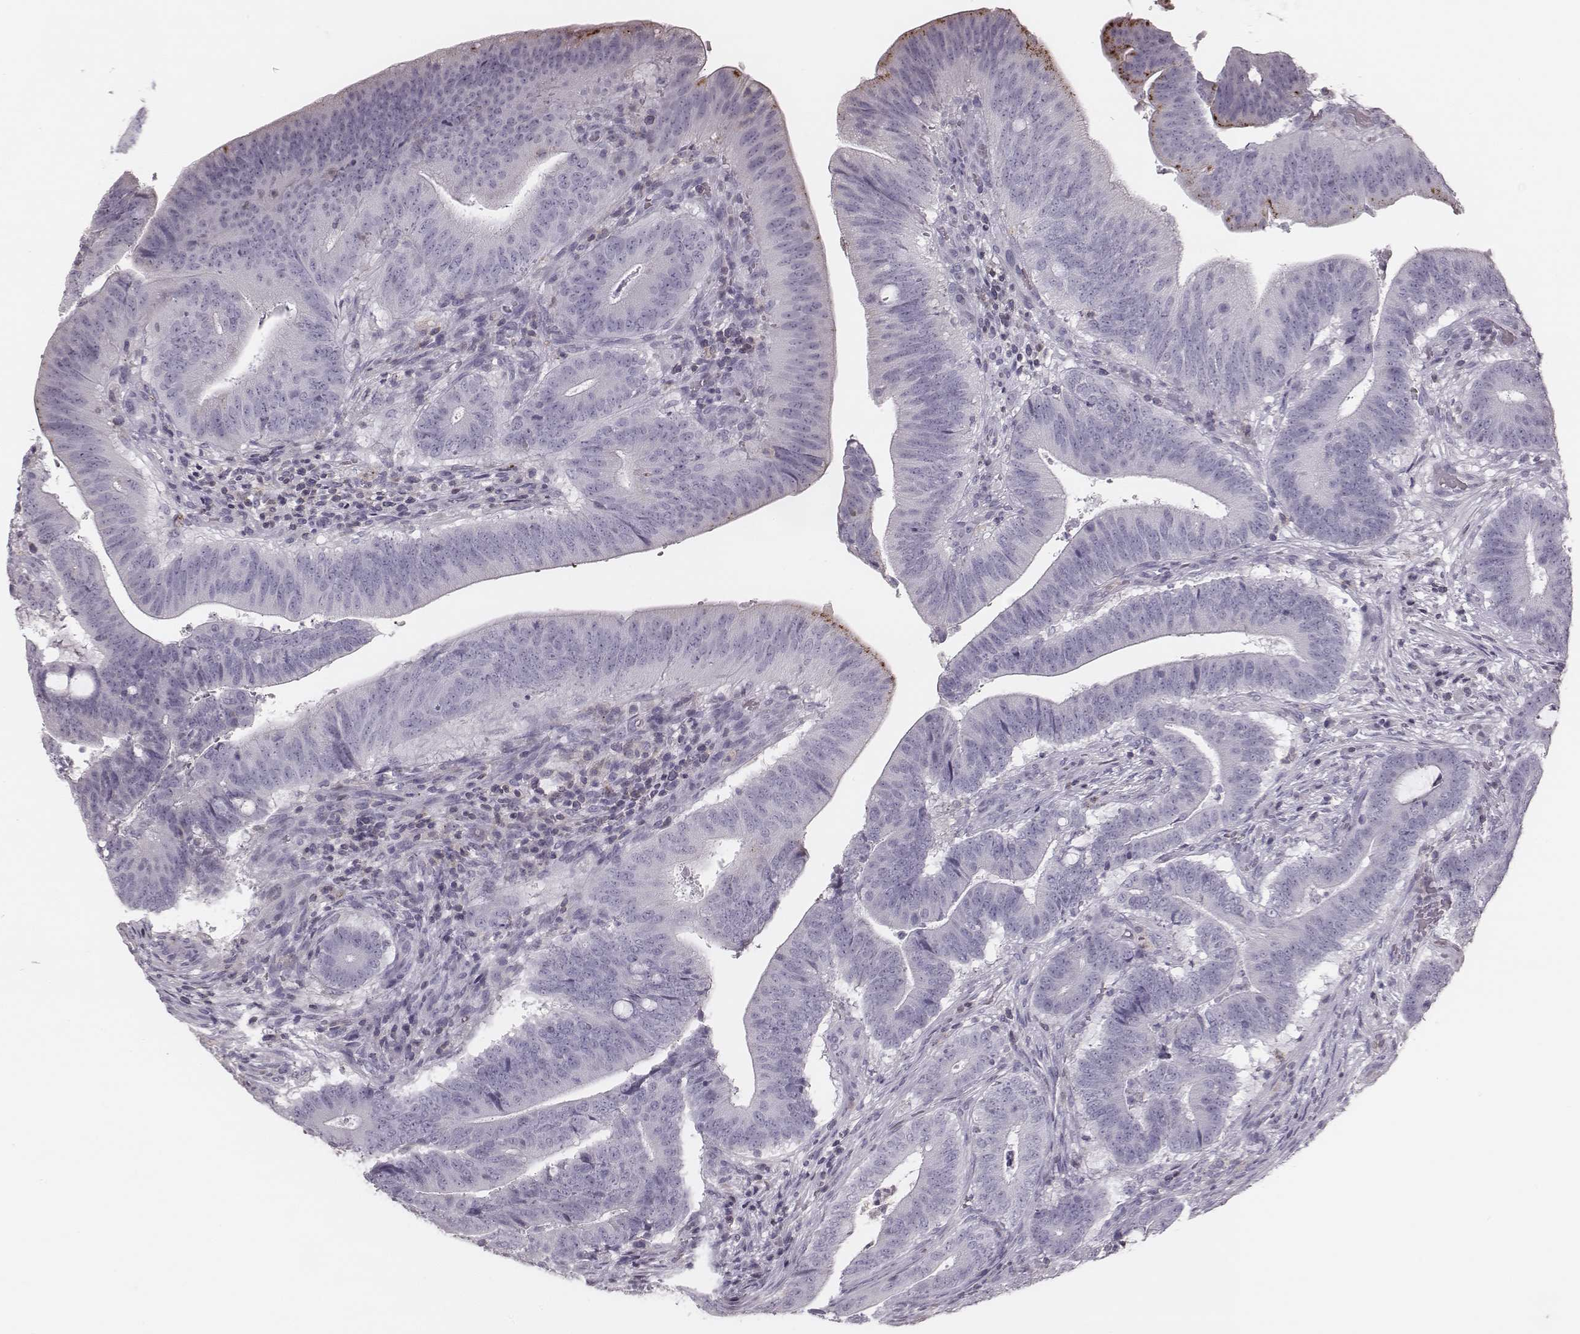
{"staining": {"intensity": "negative", "quantity": "none", "location": "none"}, "tissue": "colorectal cancer", "cell_type": "Tumor cells", "image_type": "cancer", "snomed": [{"axis": "morphology", "description": "Adenocarcinoma, NOS"}, {"axis": "topography", "description": "Colon"}], "caption": "This is an immunohistochemistry (IHC) photomicrograph of colorectal cancer. There is no expression in tumor cells.", "gene": "ZNF365", "patient": {"sex": "female", "age": 43}}